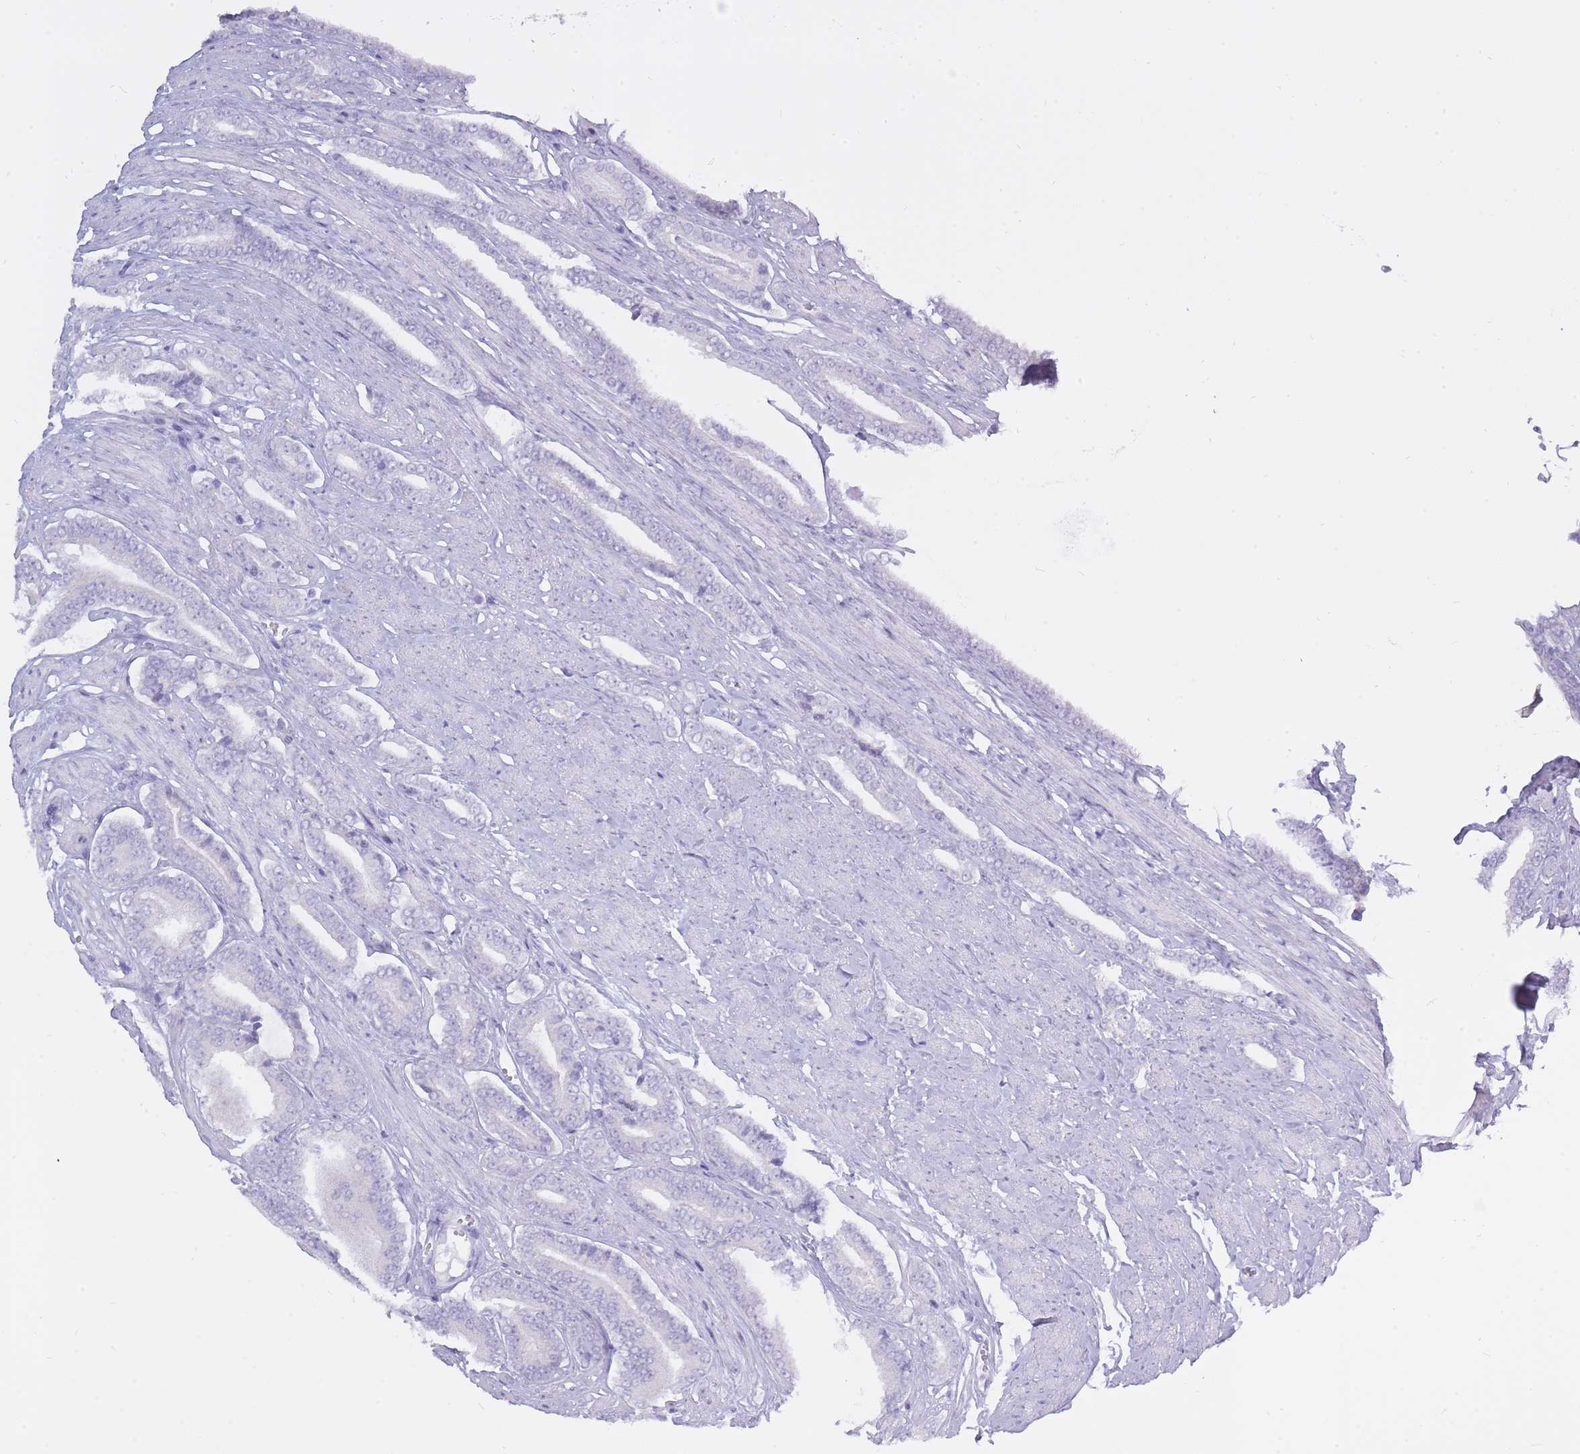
{"staining": {"intensity": "negative", "quantity": "none", "location": "none"}, "tissue": "prostate cancer", "cell_type": "Tumor cells", "image_type": "cancer", "snomed": [{"axis": "morphology", "description": "Adenocarcinoma, NOS"}, {"axis": "topography", "description": "Prostate and seminal vesicle, NOS"}], "caption": "Adenocarcinoma (prostate) was stained to show a protein in brown. There is no significant expression in tumor cells.", "gene": "BDKRB2", "patient": {"sex": "male", "age": 76}}